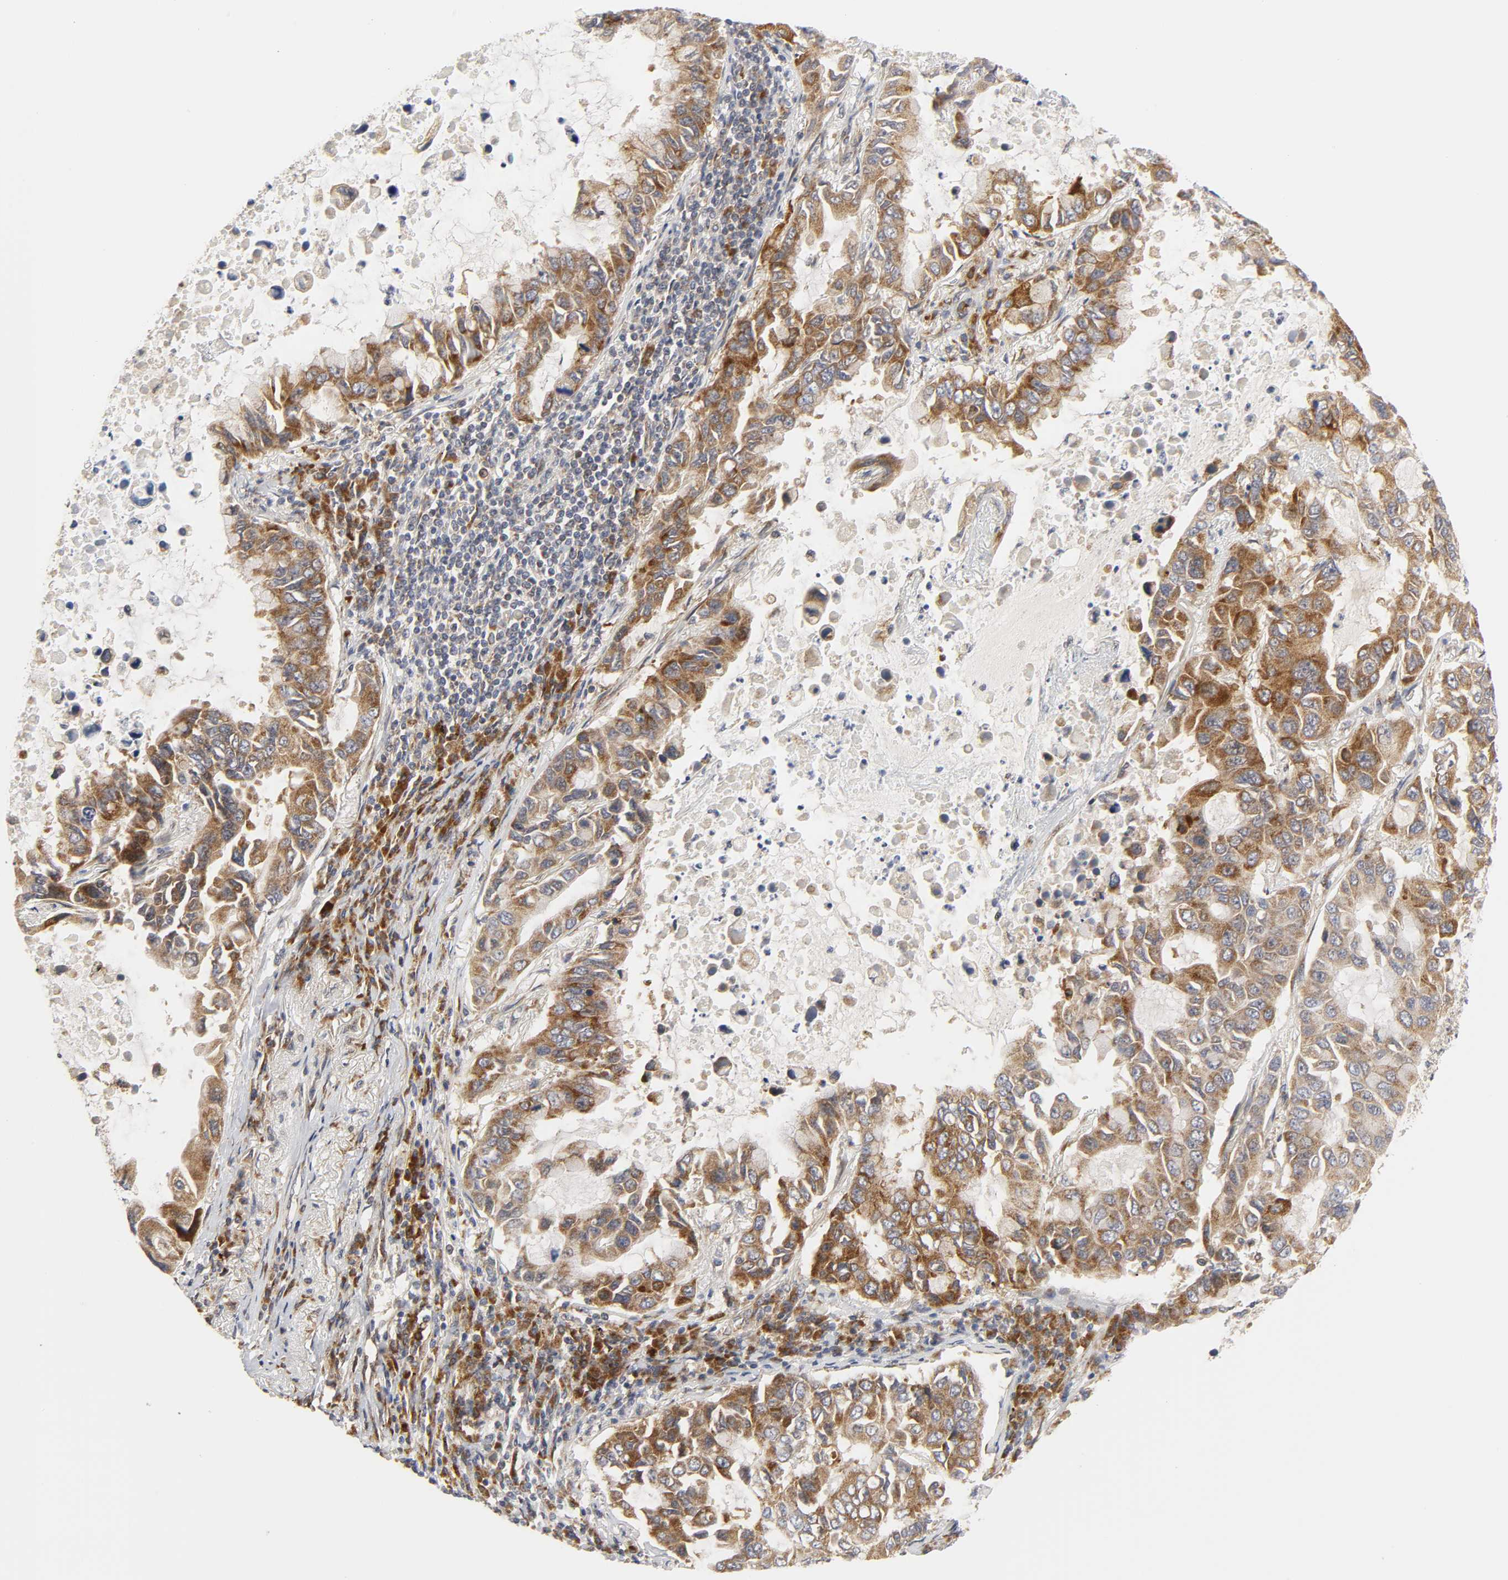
{"staining": {"intensity": "moderate", "quantity": ">75%", "location": "cytoplasmic/membranous"}, "tissue": "lung cancer", "cell_type": "Tumor cells", "image_type": "cancer", "snomed": [{"axis": "morphology", "description": "Adenocarcinoma, NOS"}, {"axis": "topography", "description": "Lung"}], "caption": "DAB (3,3'-diaminobenzidine) immunohistochemical staining of human adenocarcinoma (lung) displays moderate cytoplasmic/membranous protein positivity in approximately >75% of tumor cells. (Brightfield microscopy of DAB IHC at high magnification).", "gene": "BAX", "patient": {"sex": "male", "age": 64}}